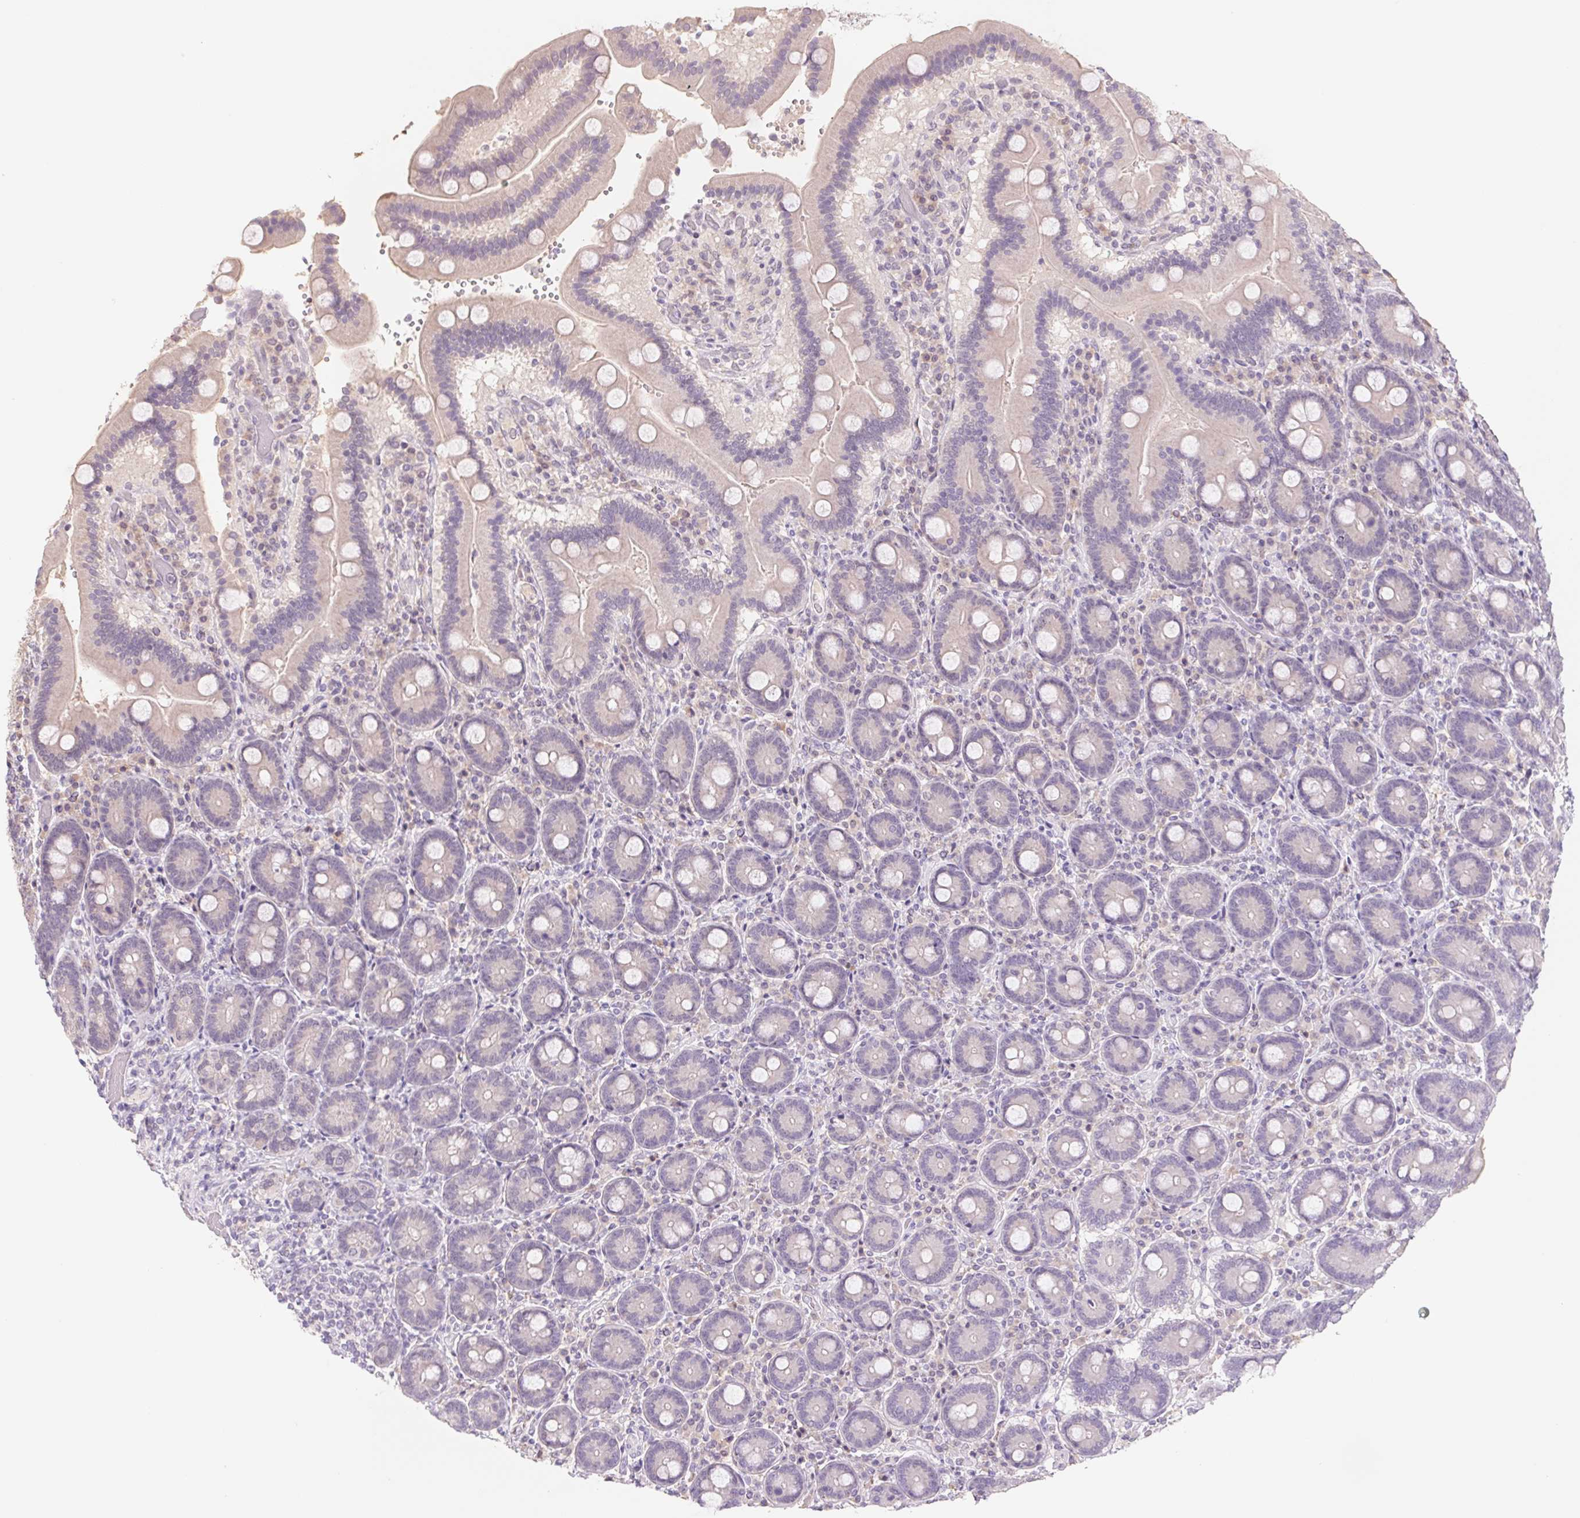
{"staining": {"intensity": "negative", "quantity": "none", "location": "none"}, "tissue": "duodenum", "cell_type": "Glandular cells", "image_type": "normal", "snomed": [{"axis": "morphology", "description": "Normal tissue, NOS"}, {"axis": "topography", "description": "Duodenum"}], "caption": "Protein analysis of normal duodenum exhibits no significant positivity in glandular cells.", "gene": "PNMA8B", "patient": {"sex": "female", "age": 62}}